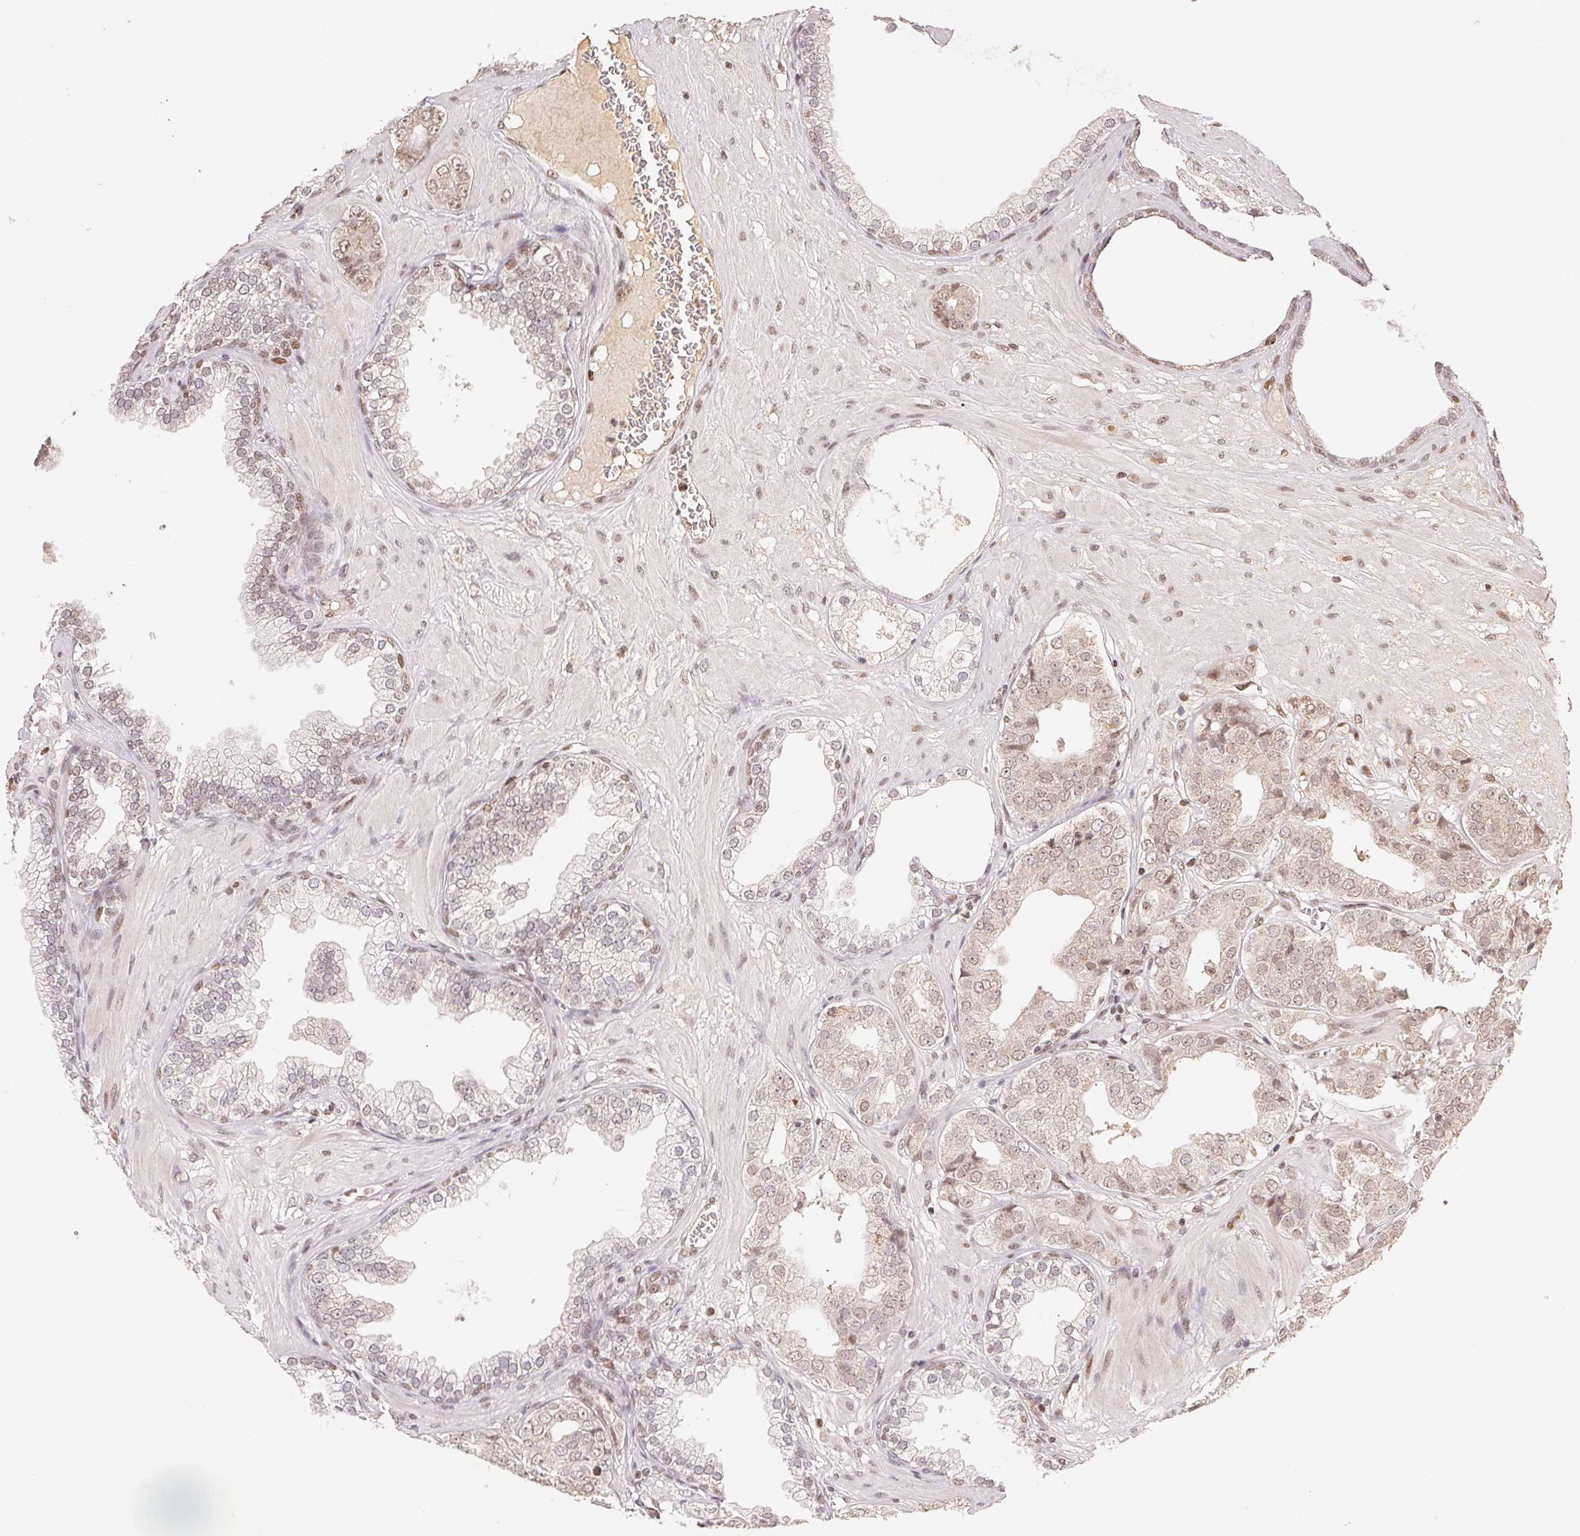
{"staining": {"intensity": "weak", "quantity": ">75%", "location": "cytoplasmic/membranous,nuclear"}, "tissue": "prostate cancer", "cell_type": "Tumor cells", "image_type": "cancer", "snomed": [{"axis": "morphology", "description": "Adenocarcinoma, Low grade"}, {"axis": "topography", "description": "Prostate"}], "caption": "High-magnification brightfield microscopy of prostate cancer stained with DAB (3,3'-diaminobenzidine) (brown) and counterstained with hematoxylin (blue). tumor cells exhibit weak cytoplasmic/membranous and nuclear positivity is identified in approximately>75% of cells.", "gene": "MAPKAPK2", "patient": {"sex": "male", "age": 60}}